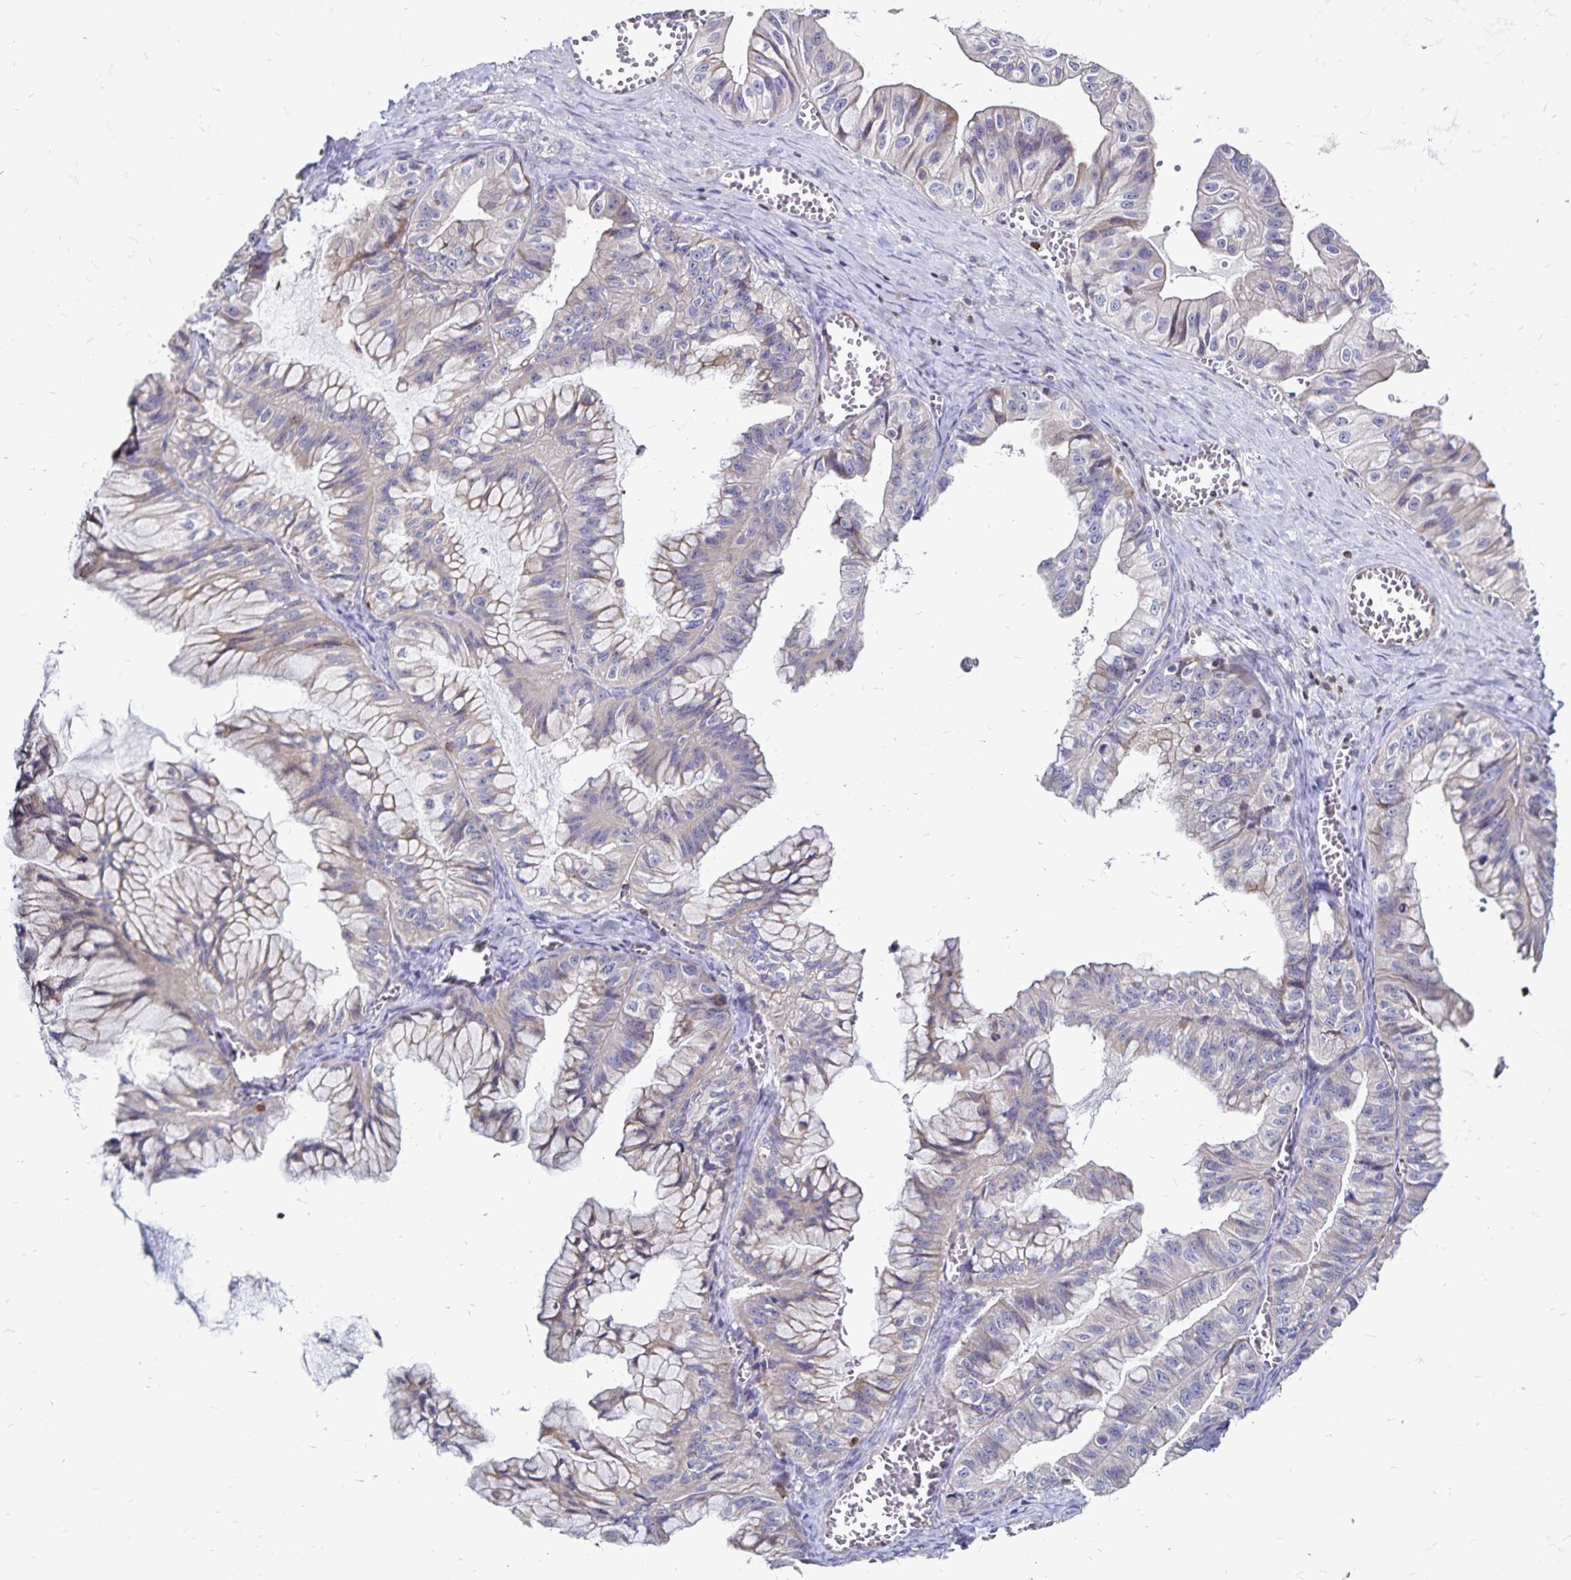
{"staining": {"intensity": "weak", "quantity": "<25%", "location": "cytoplasmic/membranous"}, "tissue": "ovarian cancer", "cell_type": "Tumor cells", "image_type": "cancer", "snomed": [{"axis": "morphology", "description": "Cystadenocarcinoma, mucinous, NOS"}, {"axis": "topography", "description": "Ovary"}], "caption": "Ovarian cancer was stained to show a protein in brown. There is no significant positivity in tumor cells.", "gene": "NAGPA", "patient": {"sex": "female", "age": 72}}